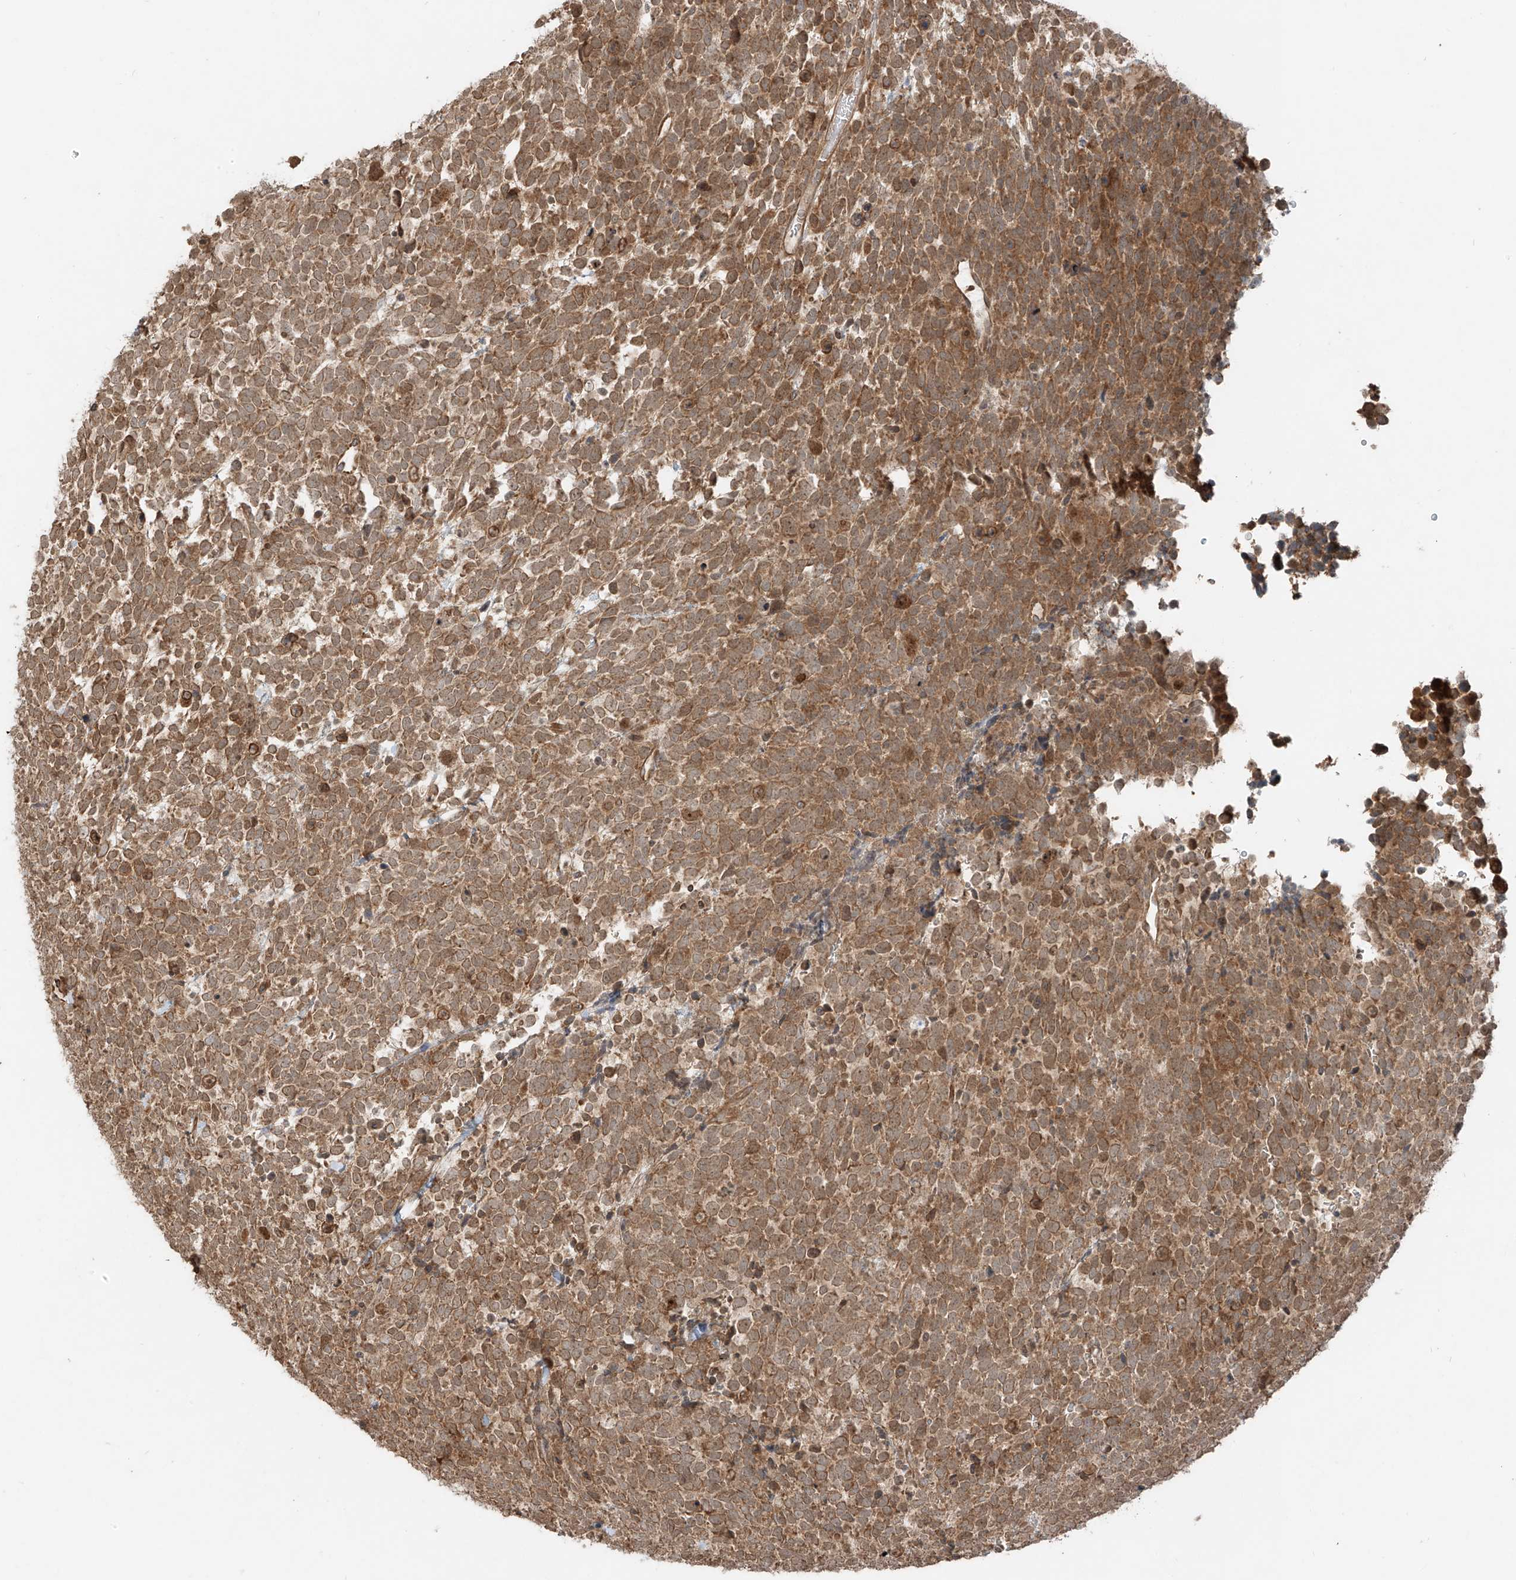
{"staining": {"intensity": "moderate", "quantity": ">75%", "location": "cytoplasmic/membranous"}, "tissue": "urothelial cancer", "cell_type": "Tumor cells", "image_type": "cancer", "snomed": [{"axis": "morphology", "description": "Urothelial carcinoma, High grade"}, {"axis": "topography", "description": "Urinary bladder"}], "caption": "Immunohistochemical staining of high-grade urothelial carcinoma displays medium levels of moderate cytoplasmic/membranous staining in approximately >75% of tumor cells.", "gene": "ANKZF1", "patient": {"sex": "female", "age": 82}}